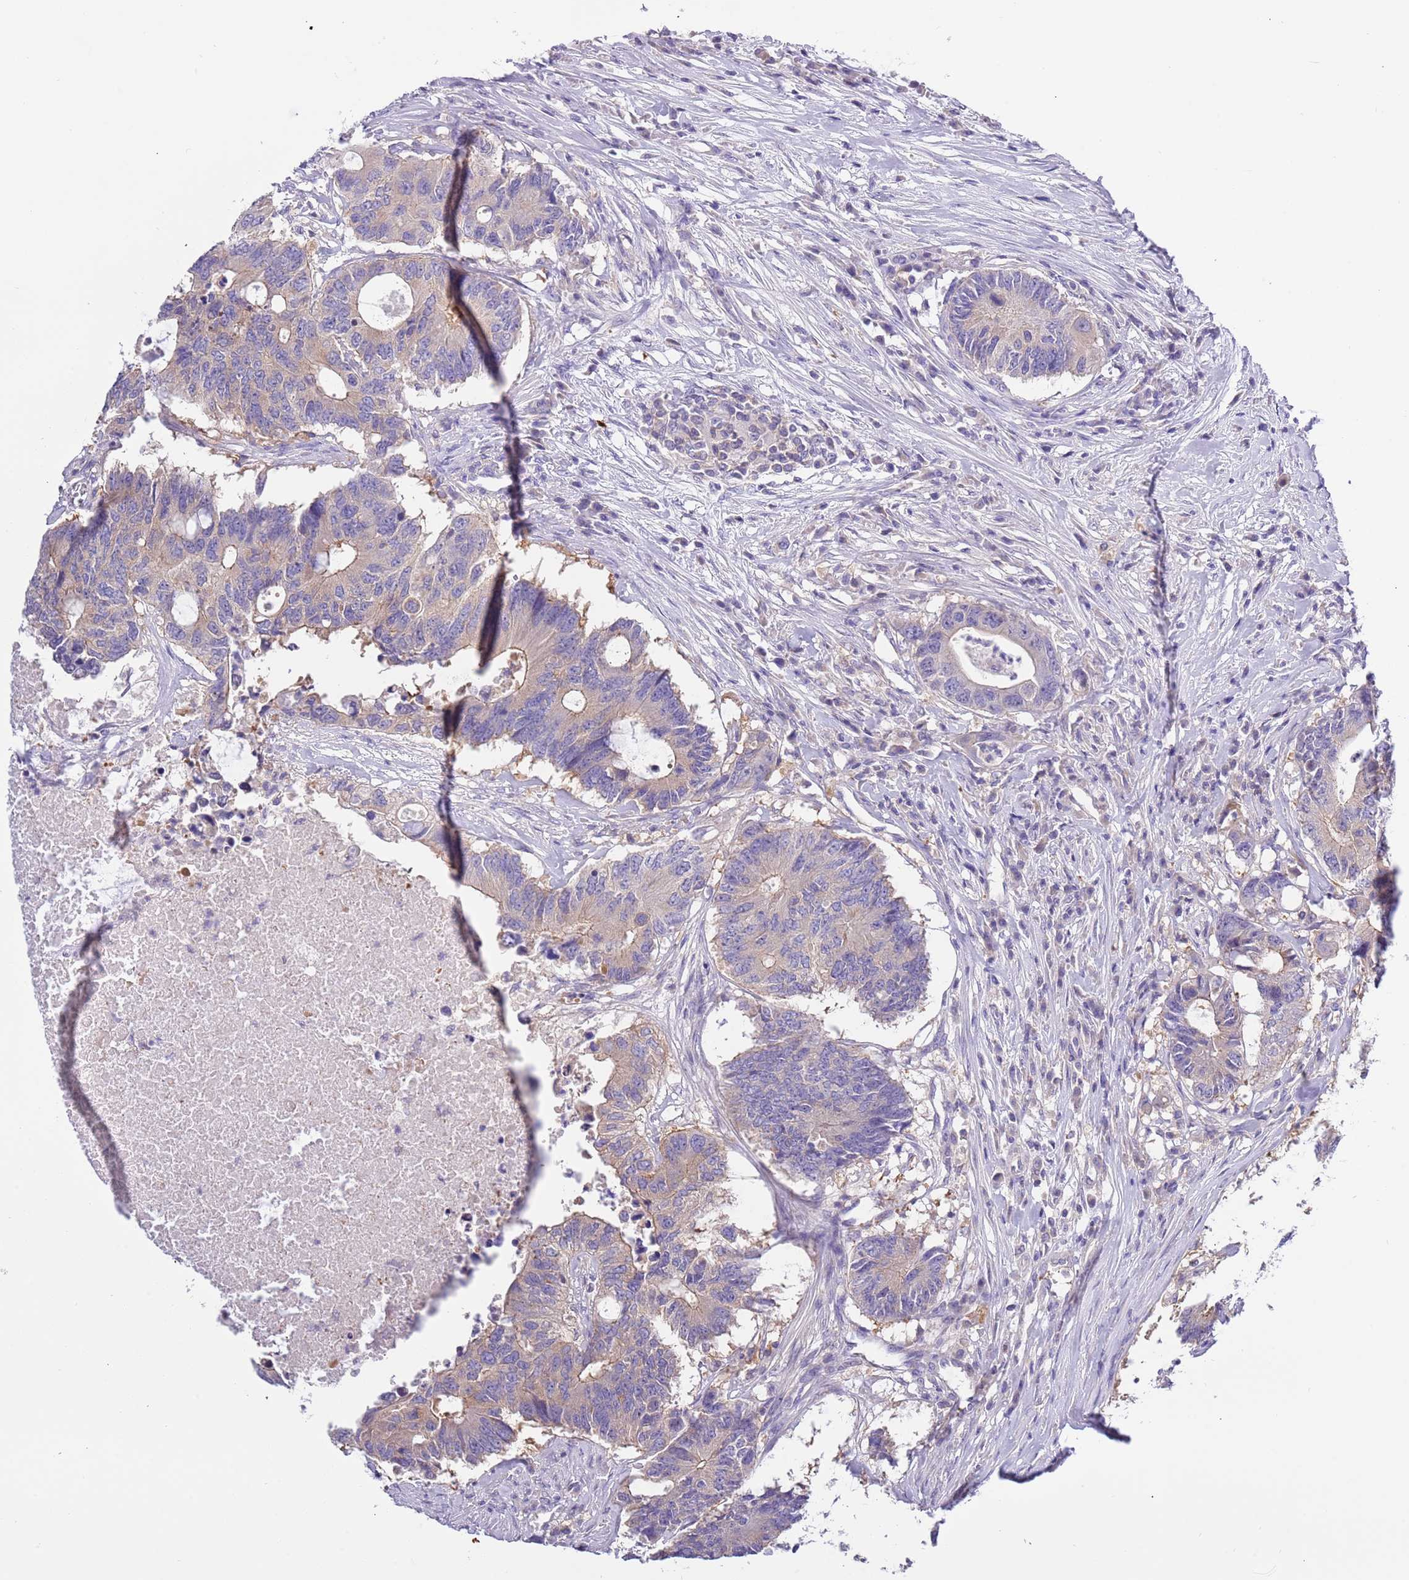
{"staining": {"intensity": "weak", "quantity": "<25%", "location": "cytoplasmic/membranous"}, "tissue": "colorectal cancer", "cell_type": "Tumor cells", "image_type": "cancer", "snomed": [{"axis": "morphology", "description": "Adenocarcinoma, NOS"}, {"axis": "topography", "description": "Colon"}], "caption": "A high-resolution micrograph shows immunohistochemistry (IHC) staining of adenocarcinoma (colorectal), which demonstrates no significant expression in tumor cells.", "gene": "STIP1", "patient": {"sex": "male", "age": 71}}